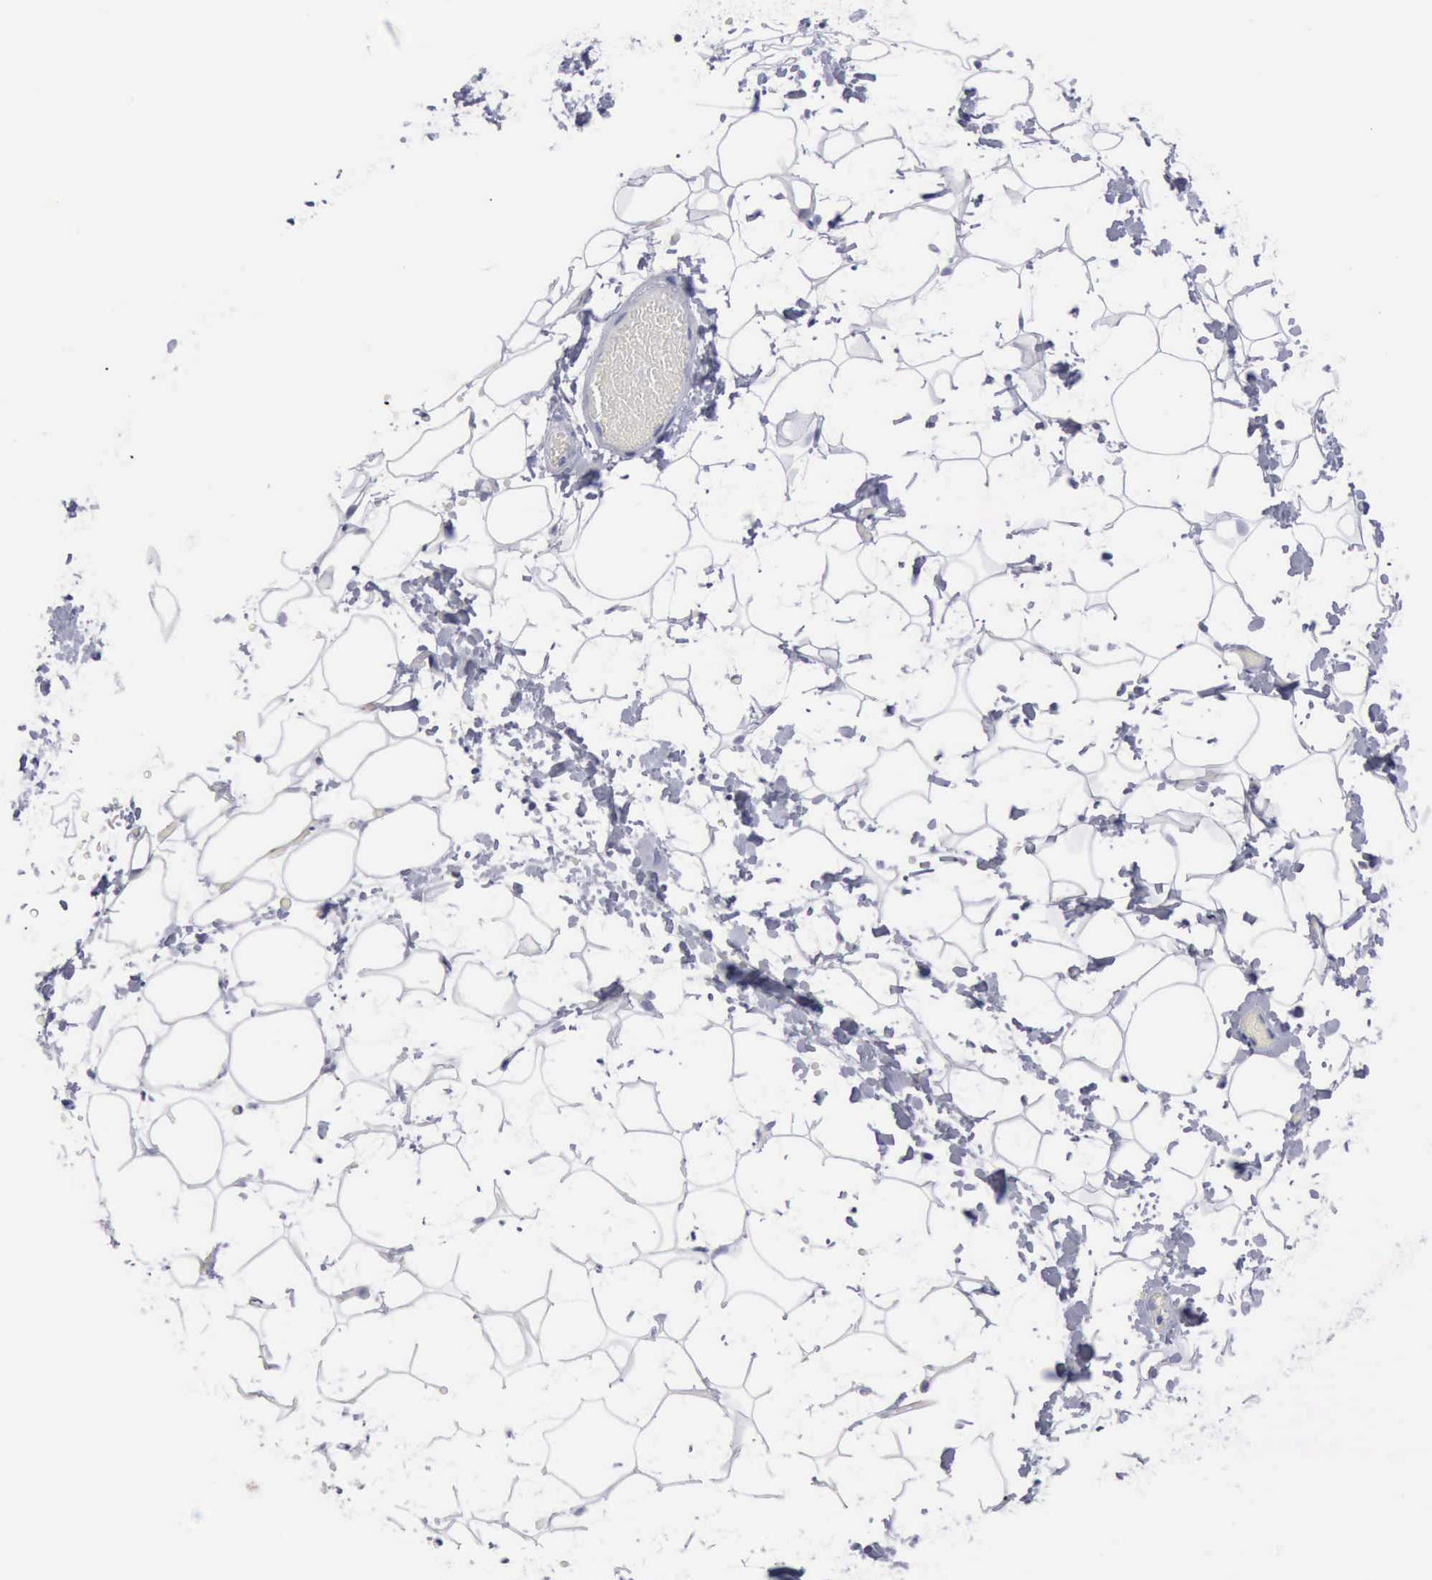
{"staining": {"intensity": "negative", "quantity": "none", "location": "none"}, "tissue": "adipose tissue", "cell_type": "Adipocytes", "image_type": "normal", "snomed": [{"axis": "morphology", "description": "Normal tissue, NOS"}, {"axis": "morphology", "description": "Fibrosis, NOS"}, {"axis": "topography", "description": "Breast"}], "caption": "A high-resolution histopathology image shows immunohistochemistry staining of benign adipose tissue, which shows no significant positivity in adipocytes.", "gene": "KRT13", "patient": {"sex": "female", "age": 24}}